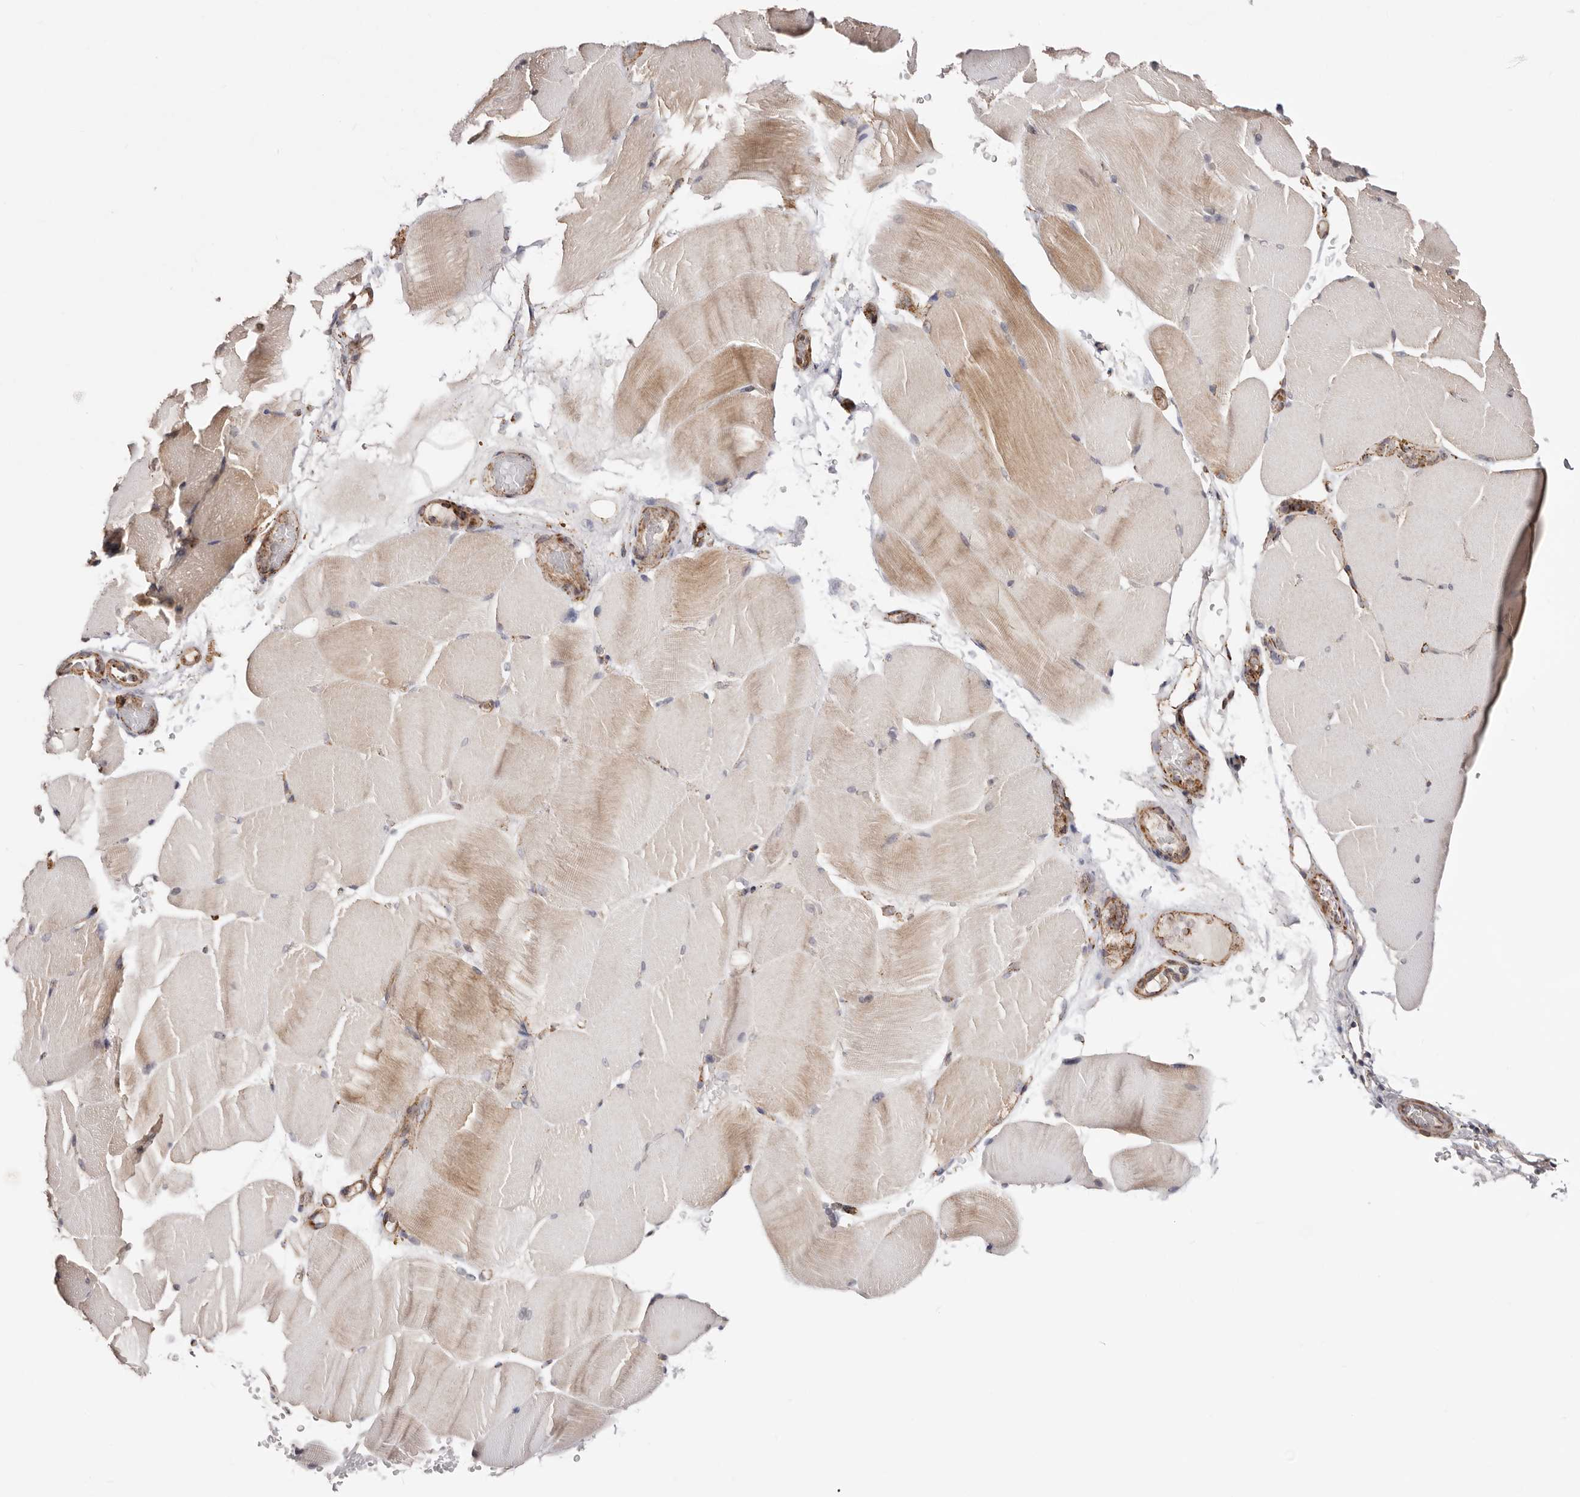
{"staining": {"intensity": "weak", "quantity": "<25%", "location": "cytoplasmic/membranous"}, "tissue": "skeletal muscle", "cell_type": "Myocytes", "image_type": "normal", "snomed": [{"axis": "morphology", "description": "Normal tissue, NOS"}, {"axis": "topography", "description": "Skeletal muscle"}, {"axis": "topography", "description": "Parathyroid gland"}], "caption": "IHC histopathology image of normal human skeletal muscle stained for a protein (brown), which displays no staining in myocytes.", "gene": "PRKACB", "patient": {"sex": "female", "age": 37}}